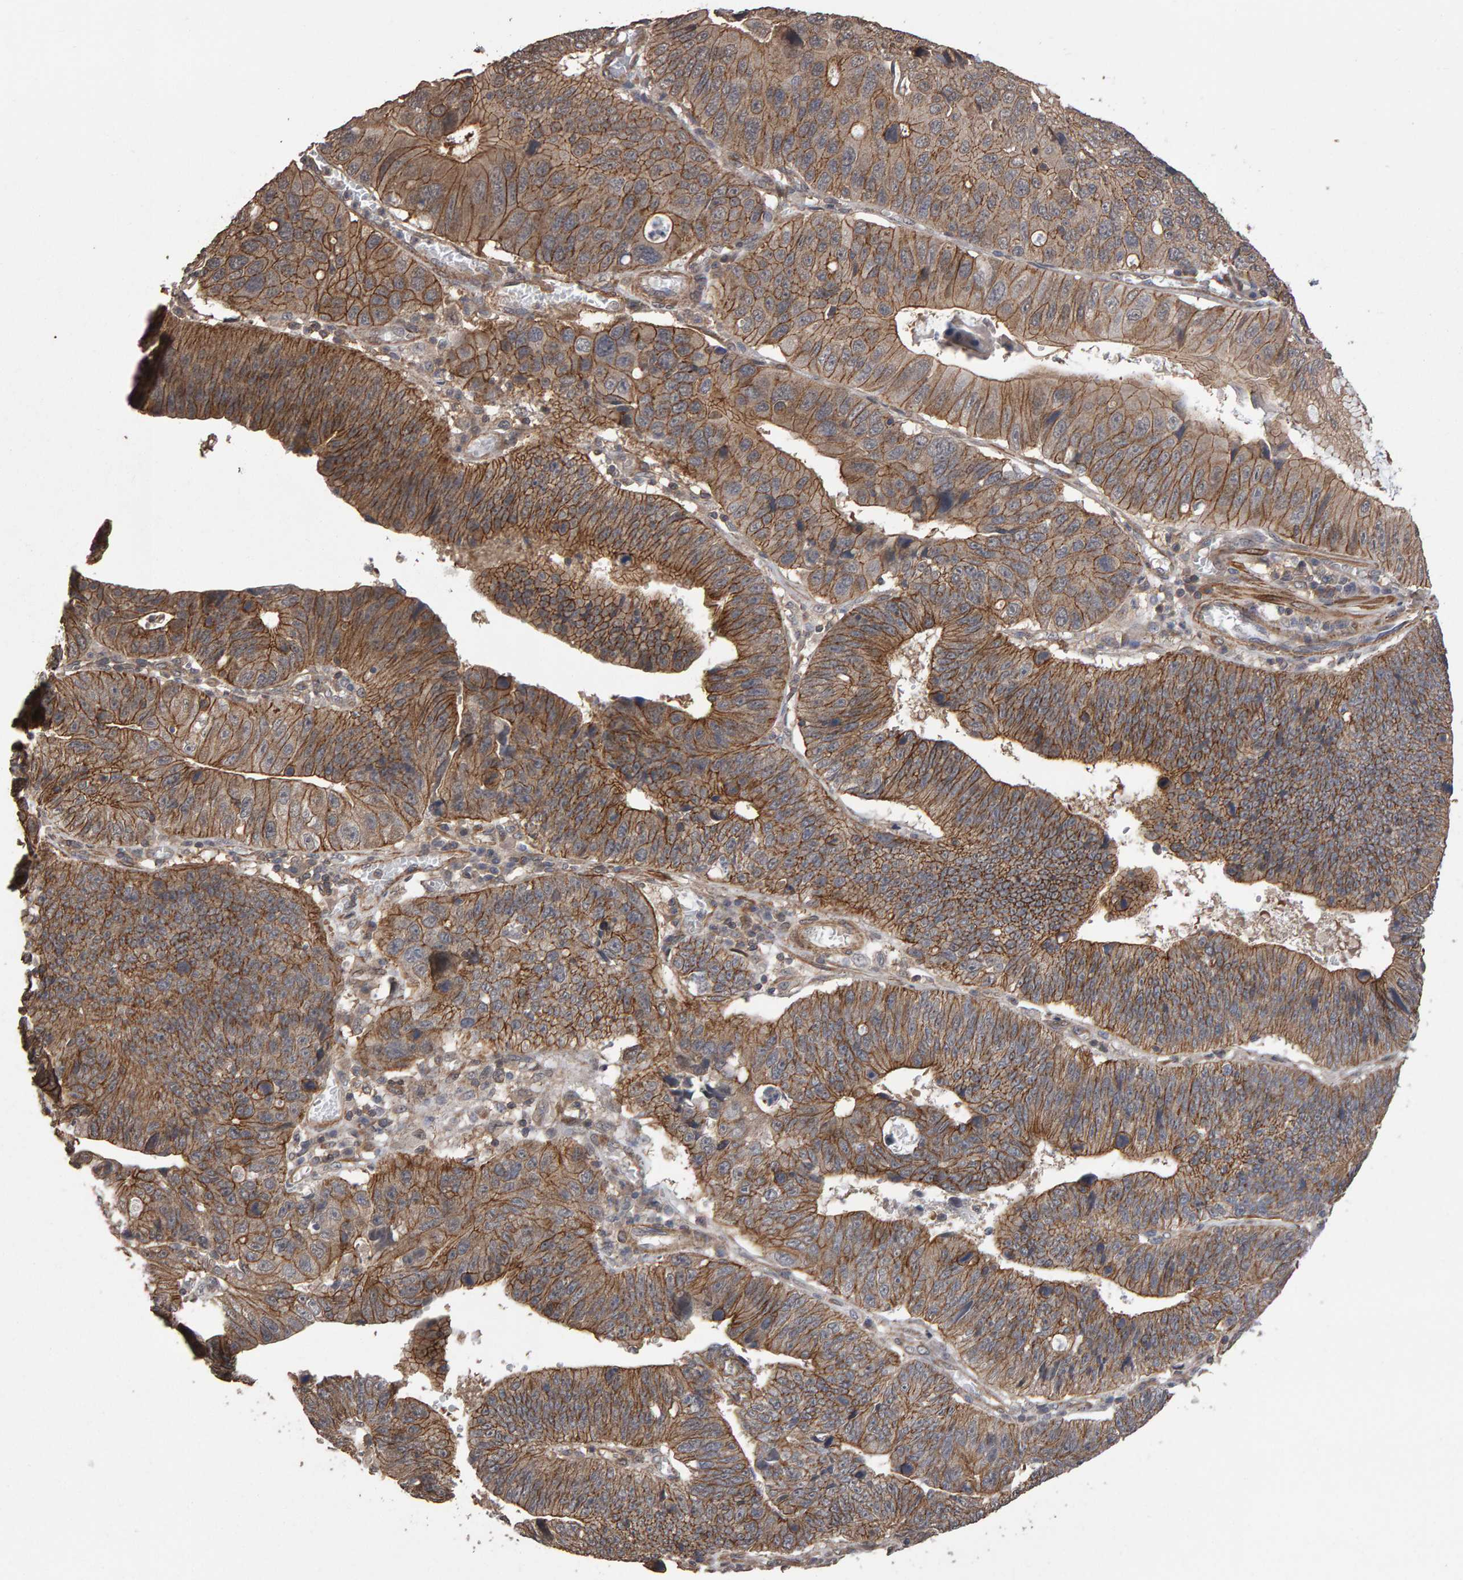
{"staining": {"intensity": "strong", "quantity": ">75%", "location": "cytoplasmic/membranous"}, "tissue": "stomach cancer", "cell_type": "Tumor cells", "image_type": "cancer", "snomed": [{"axis": "morphology", "description": "Adenocarcinoma, NOS"}, {"axis": "topography", "description": "Stomach"}], "caption": "Protein staining of adenocarcinoma (stomach) tissue shows strong cytoplasmic/membranous staining in about >75% of tumor cells.", "gene": "SCRIB", "patient": {"sex": "male", "age": 59}}